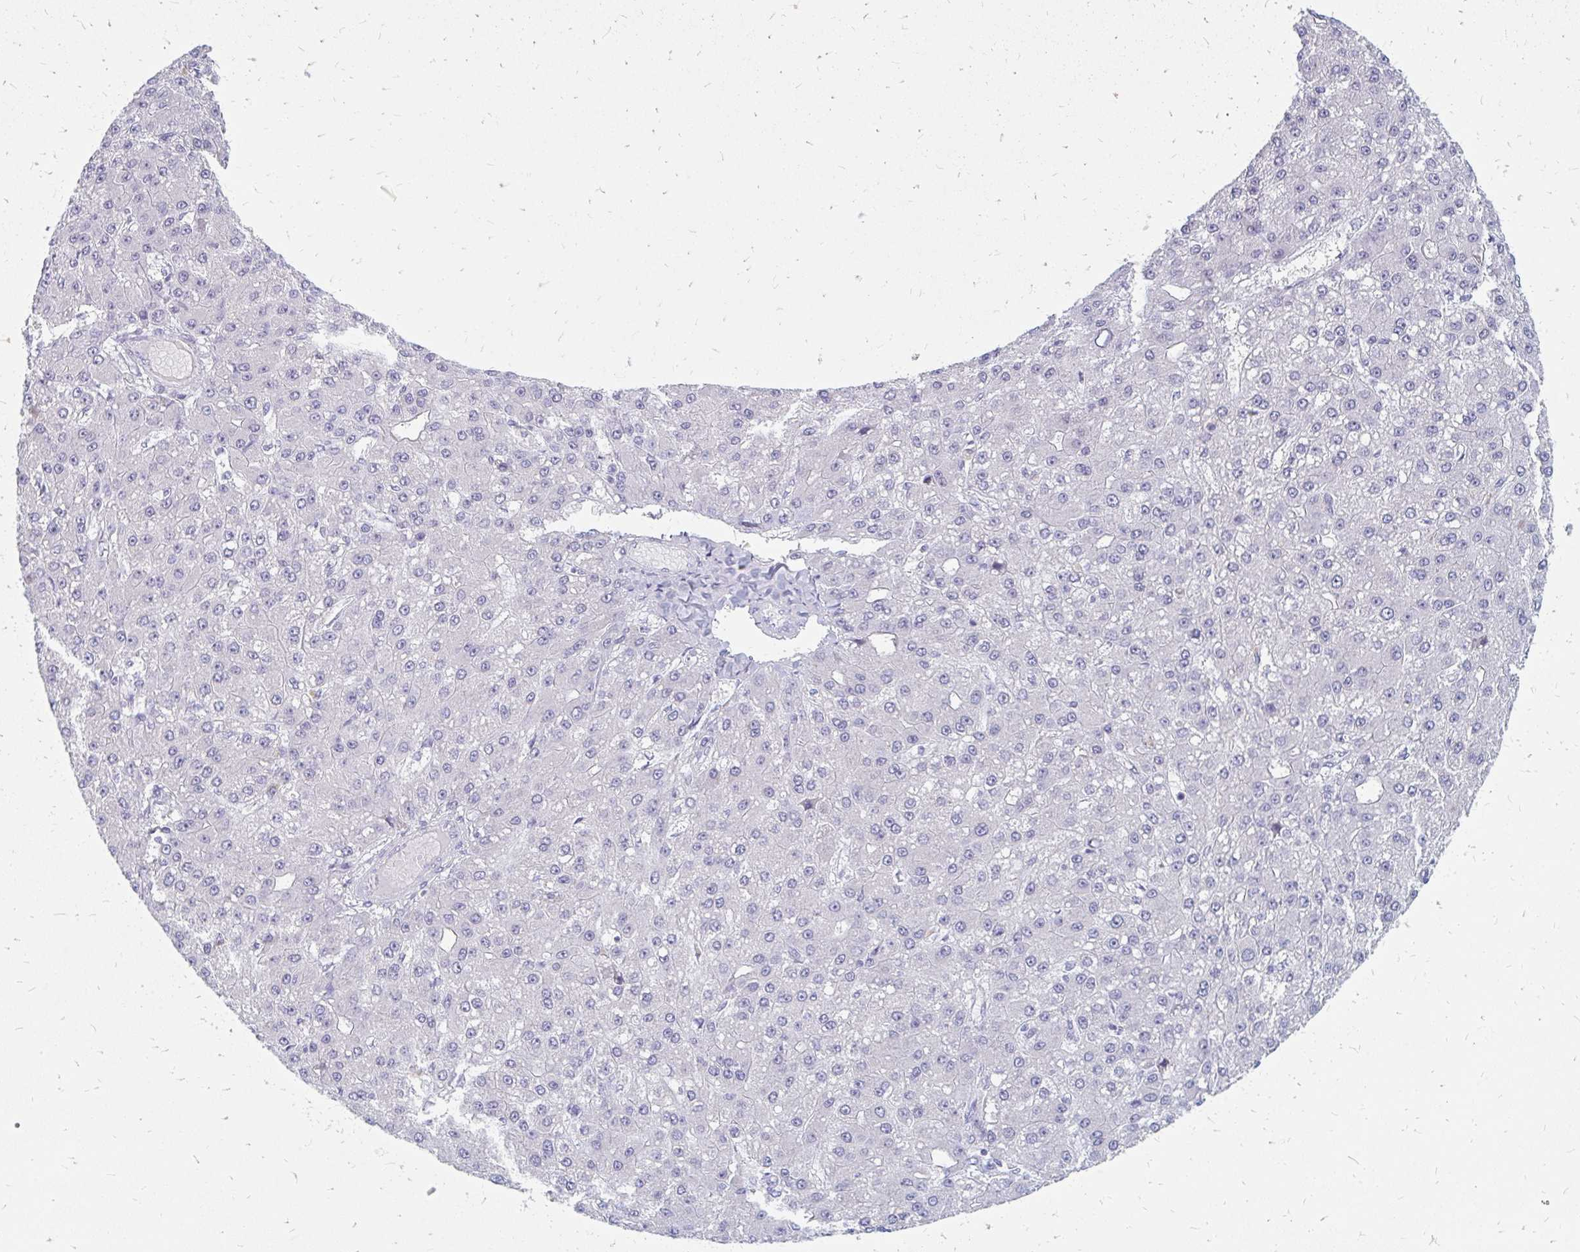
{"staining": {"intensity": "negative", "quantity": "none", "location": "none"}, "tissue": "liver cancer", "cell_type": "Tumor cells", "image_type": "cancer", "snomed": [{"axis": "morphology", "description": "Carcinoma, Hepatocellular, NOS"}, {"axis": "topography", "description": "Liver"}], "caption": "DAB immunohistochemical staining of human liver cancer exhibits no significant expression in tumor cells.", "gene": "OR10V1", "patient": {"sex": "male", "age": 67}}